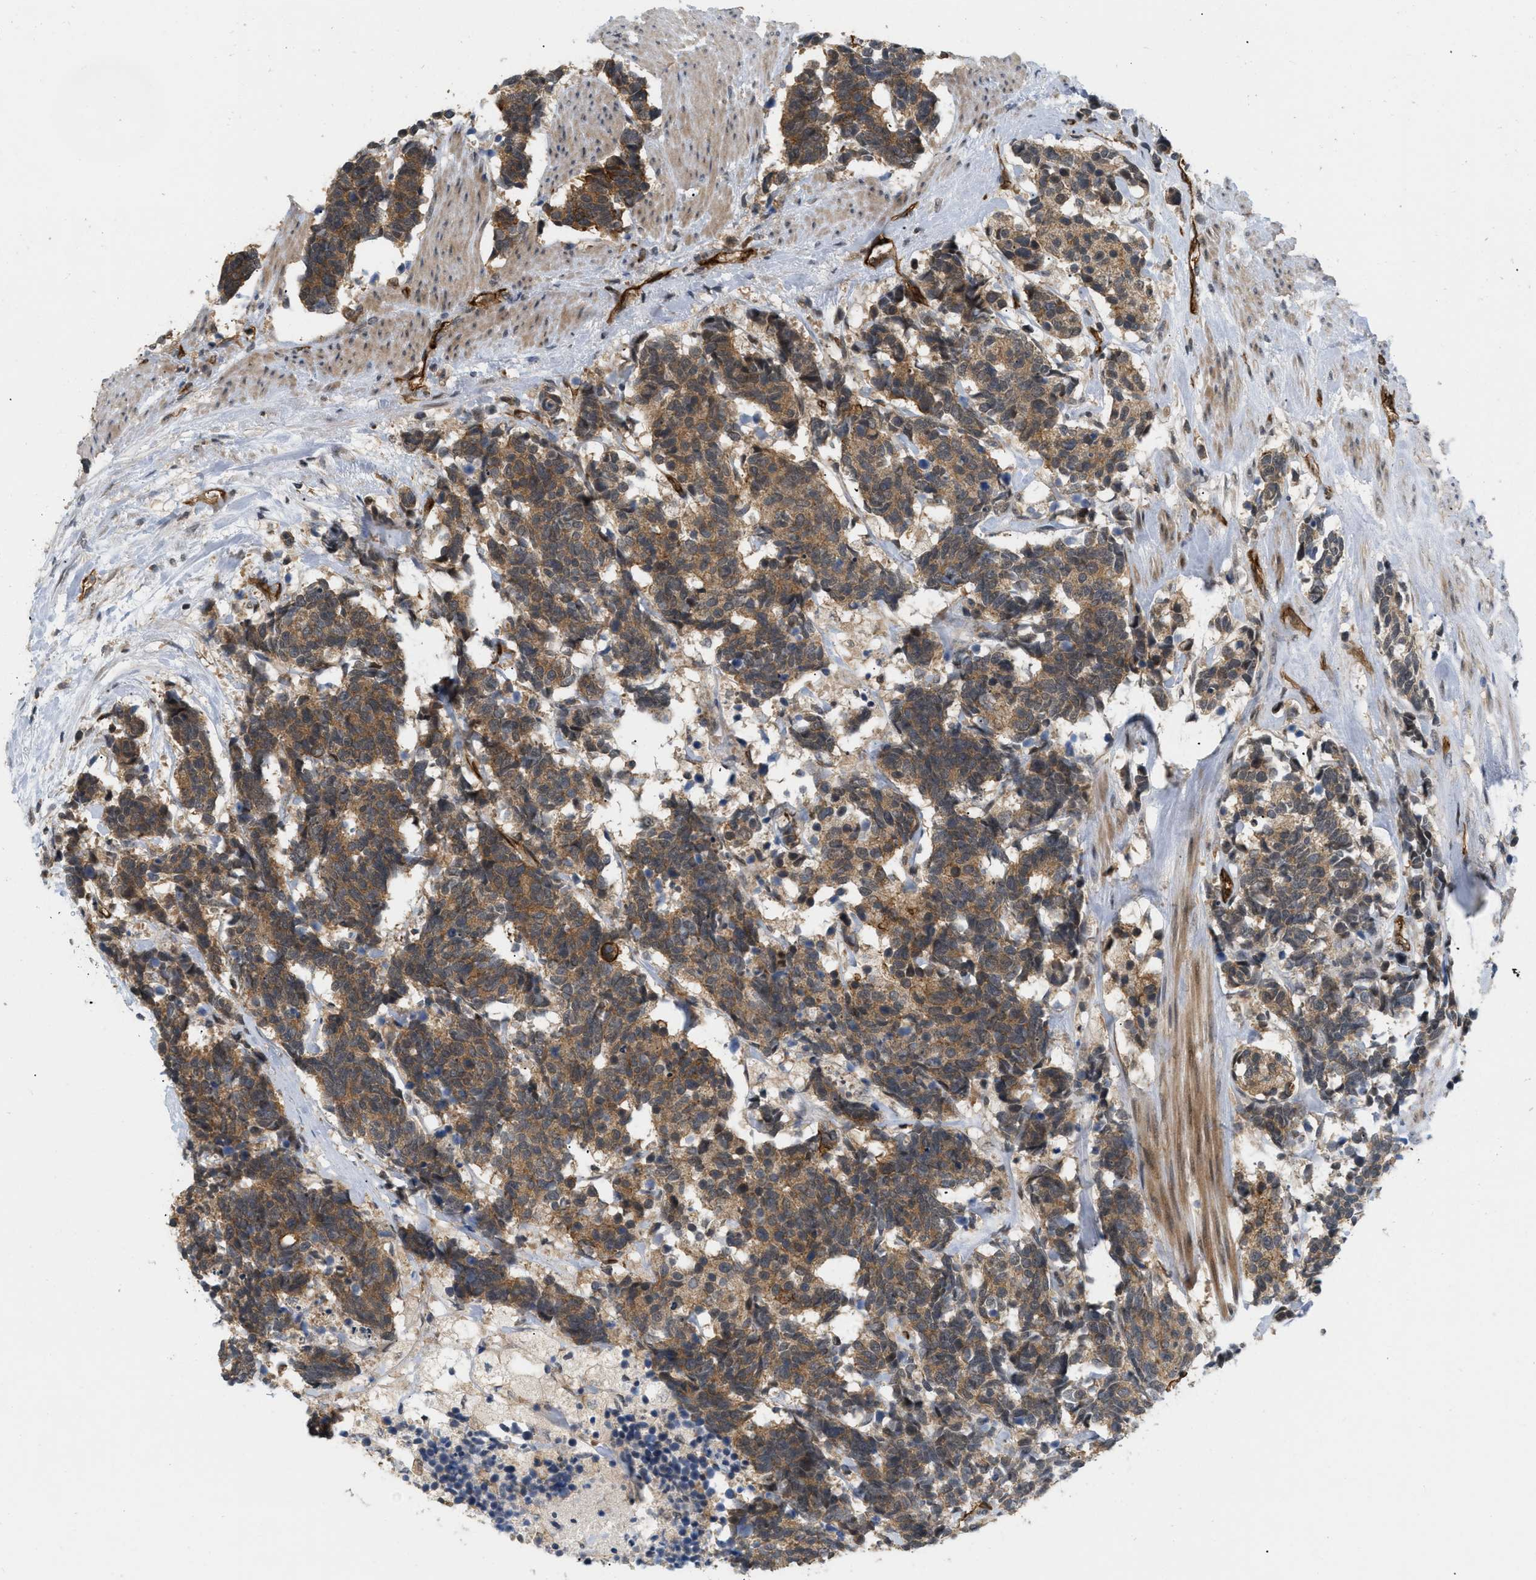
{"staining": {"intensity": "strong", "quantity": ">75%", "location": "cytoplasmic/membranous"}, "tissue": "carcinoid", "cell_type": "Tumor cells", "image_type": "cancer", "snomed": [{"axis": "morphology", "description": "Carcinoma, NOS"}, {"axis": "morphology", "description": "Carcinoid, malignant, NOS"}, {"axis": "topography", "description": "Urinary bladder"}], "caption": "A micrograph showing strong cytoplasmic/membranous expression in approximately >75% of tumor cells in carcinoma, as visualized by brown immunohistochemical staining.", "gene": "PALMD", "patient": {"sex": "male", "age": 57}}